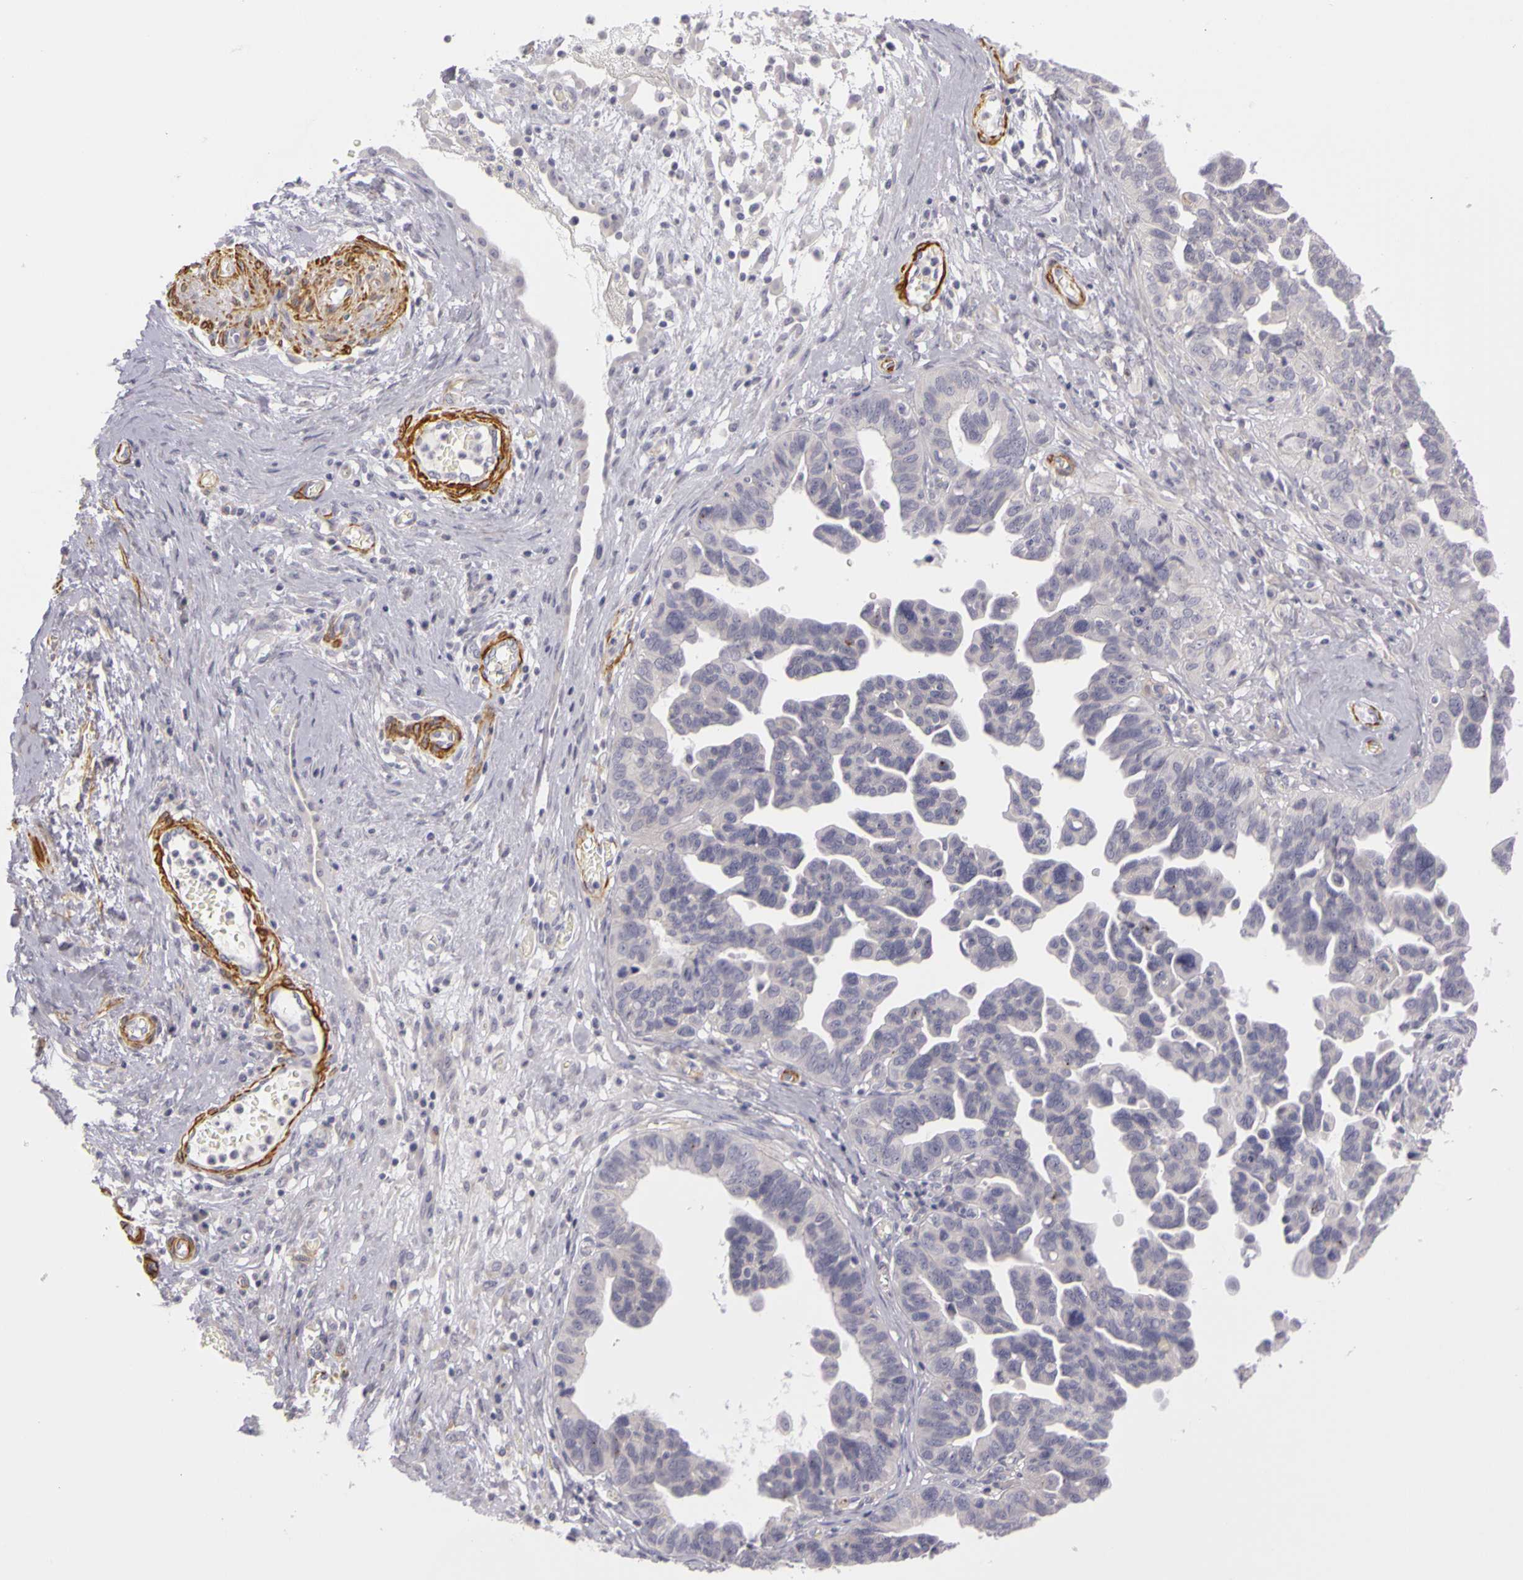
{"staining": {"intensity": "negative", "quantity": "none", "location": "none"}, "tissue": "ovarian cancer", "cell_type": "Tumor cells", "image_type": "cancer", "snomed": [{"axis": "morphology", "description": "Cystadenocarcinoma, serous, NOS"}, {"axis": "topography", "description": "Ovary"}], "caption": "Ovarian cancer (serous cystadenocarcinoma) was stained to show a protein in brown. There is no significant positivity in tumor cells.", "gene": "CNTN2", "patient": {"sex": "female", "age": 64}}